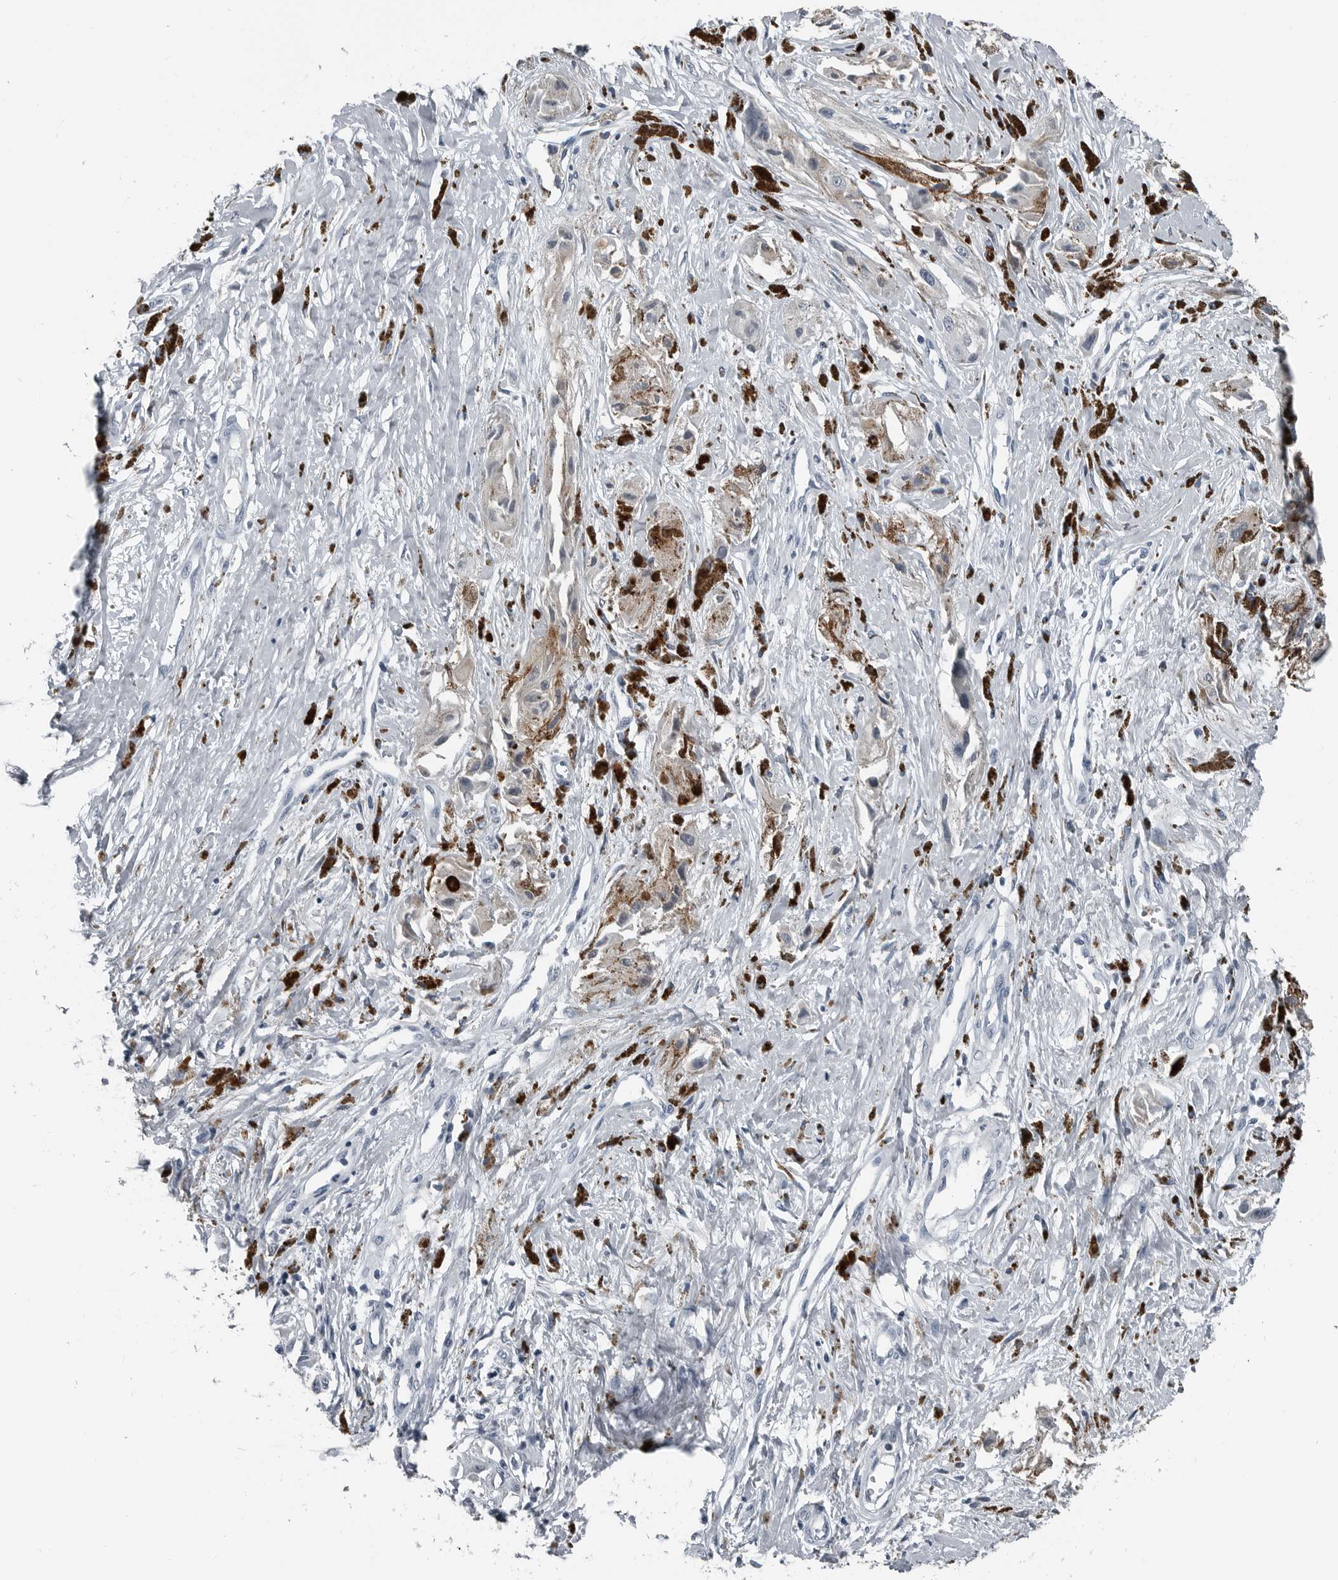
{"staining": {"intensity": "negative", "quantity": "none", "location": "none"}, "tissue": "melanoma", "cell_type": "Tumor cells", "image_type": "cancer", "snomed": [{"axis": "morphology", "description": "Malignant melanoma, NOS"}, {"axis": "topography", "description": "Skin"}], "caption": "Immunohistochemical staining of malignant melanoma demonstrates no significant expression in tumor cells.", "gene": "SPINK1", "patient": {"sex": "male", "age": 88}}